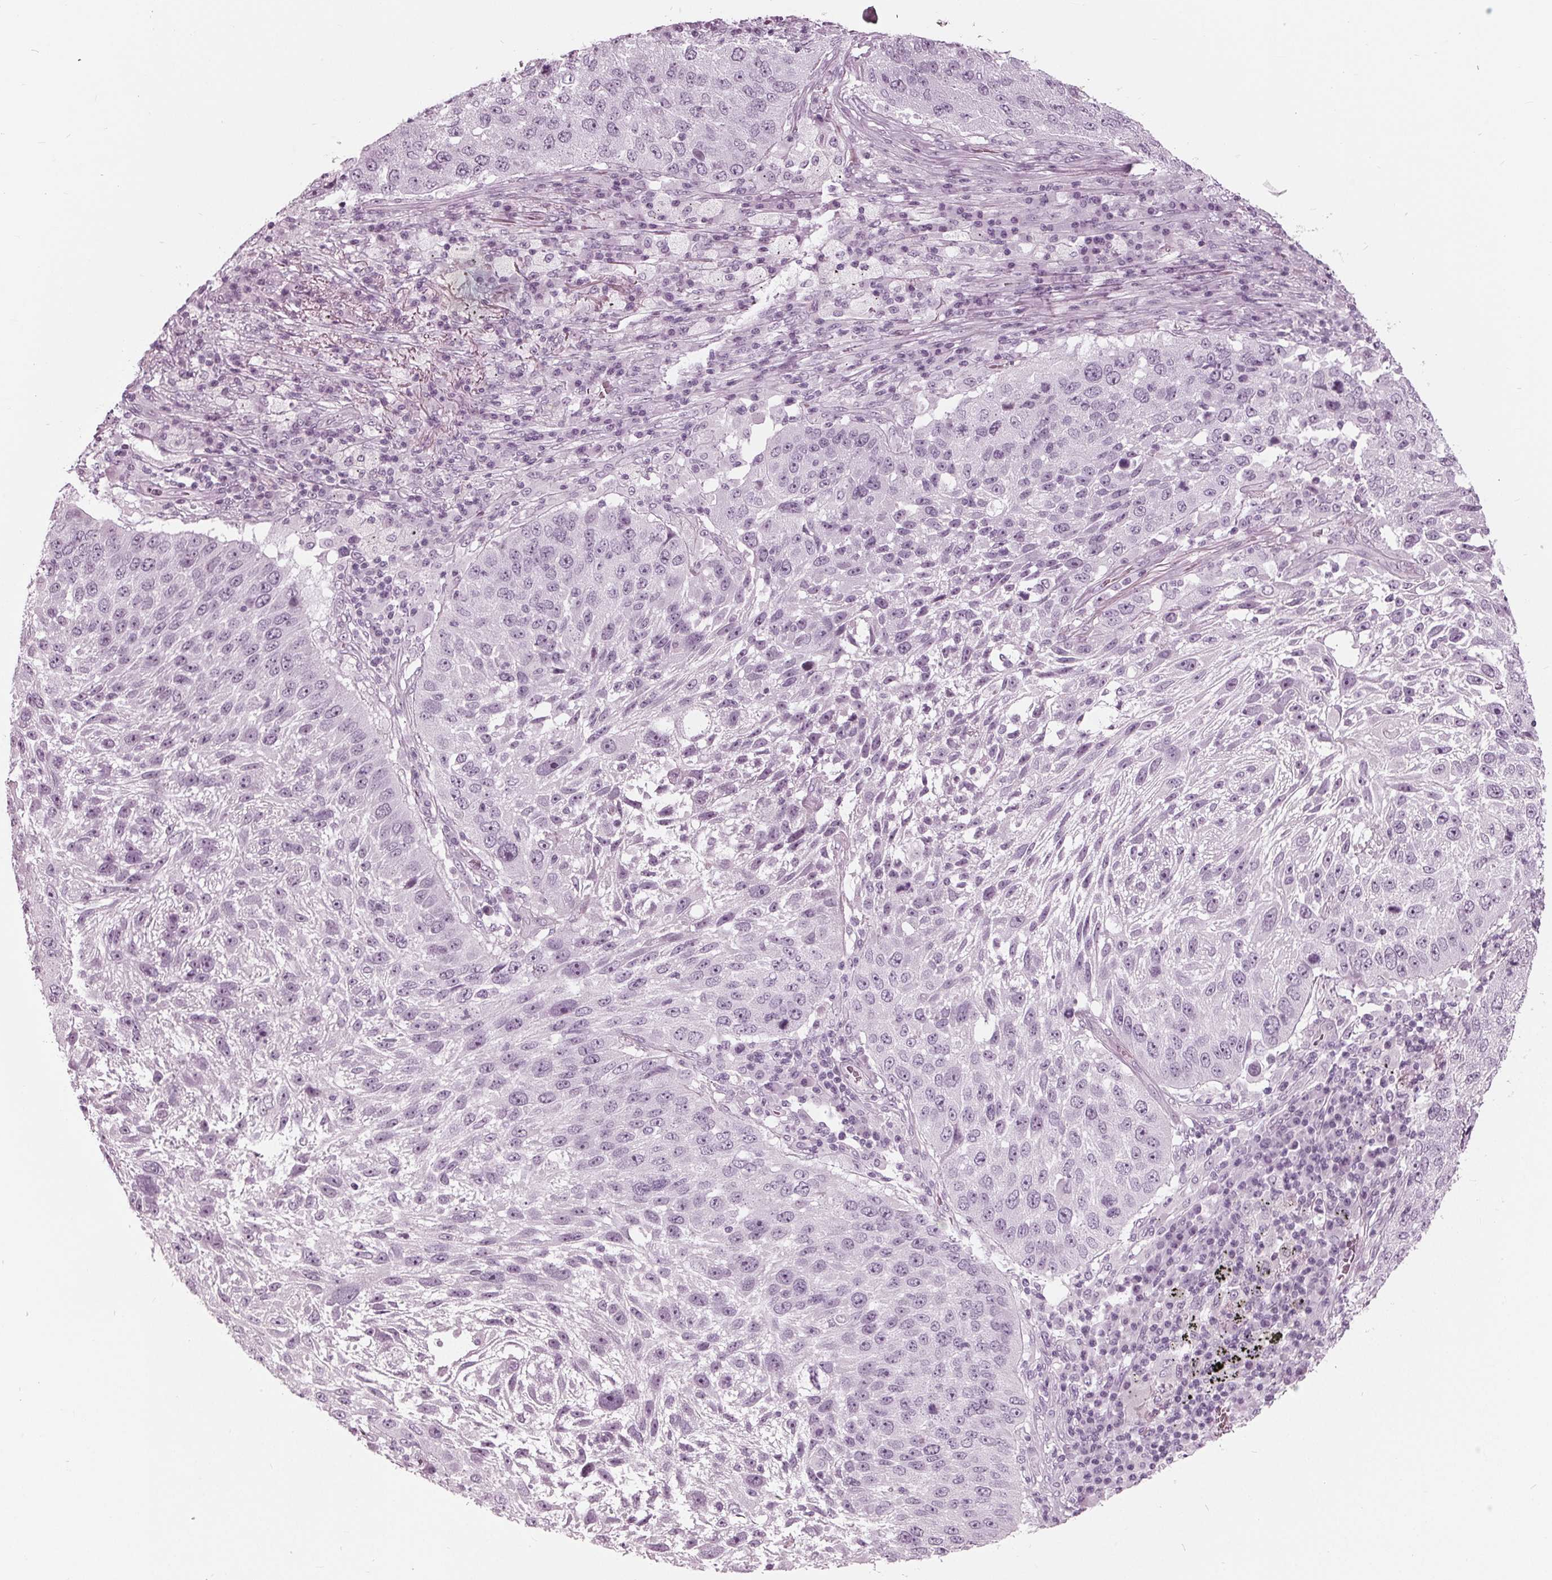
{"staining": {"intensity": "negative", "quantity": "none", "location": "none"}, "tissue": "lung cancer", "cell_type": "Tumor cells", "image_type": "cancer", "snomed": [{"axis": "morphology", "description": "Normal morphology"}, {"axis": "morphology", "description": "Squamous cell carcinoma, NOS"}, {"axis": "topography", "description": "Lymph node"}, {"axis": "topography", "description": "Lung"}], "caption": "Immunohistochemistry of lung squamous cell carcinoma shows no staining in tumor cells.", "gene": "KRT28", "patient": {"sex": "male", "age": 67}}